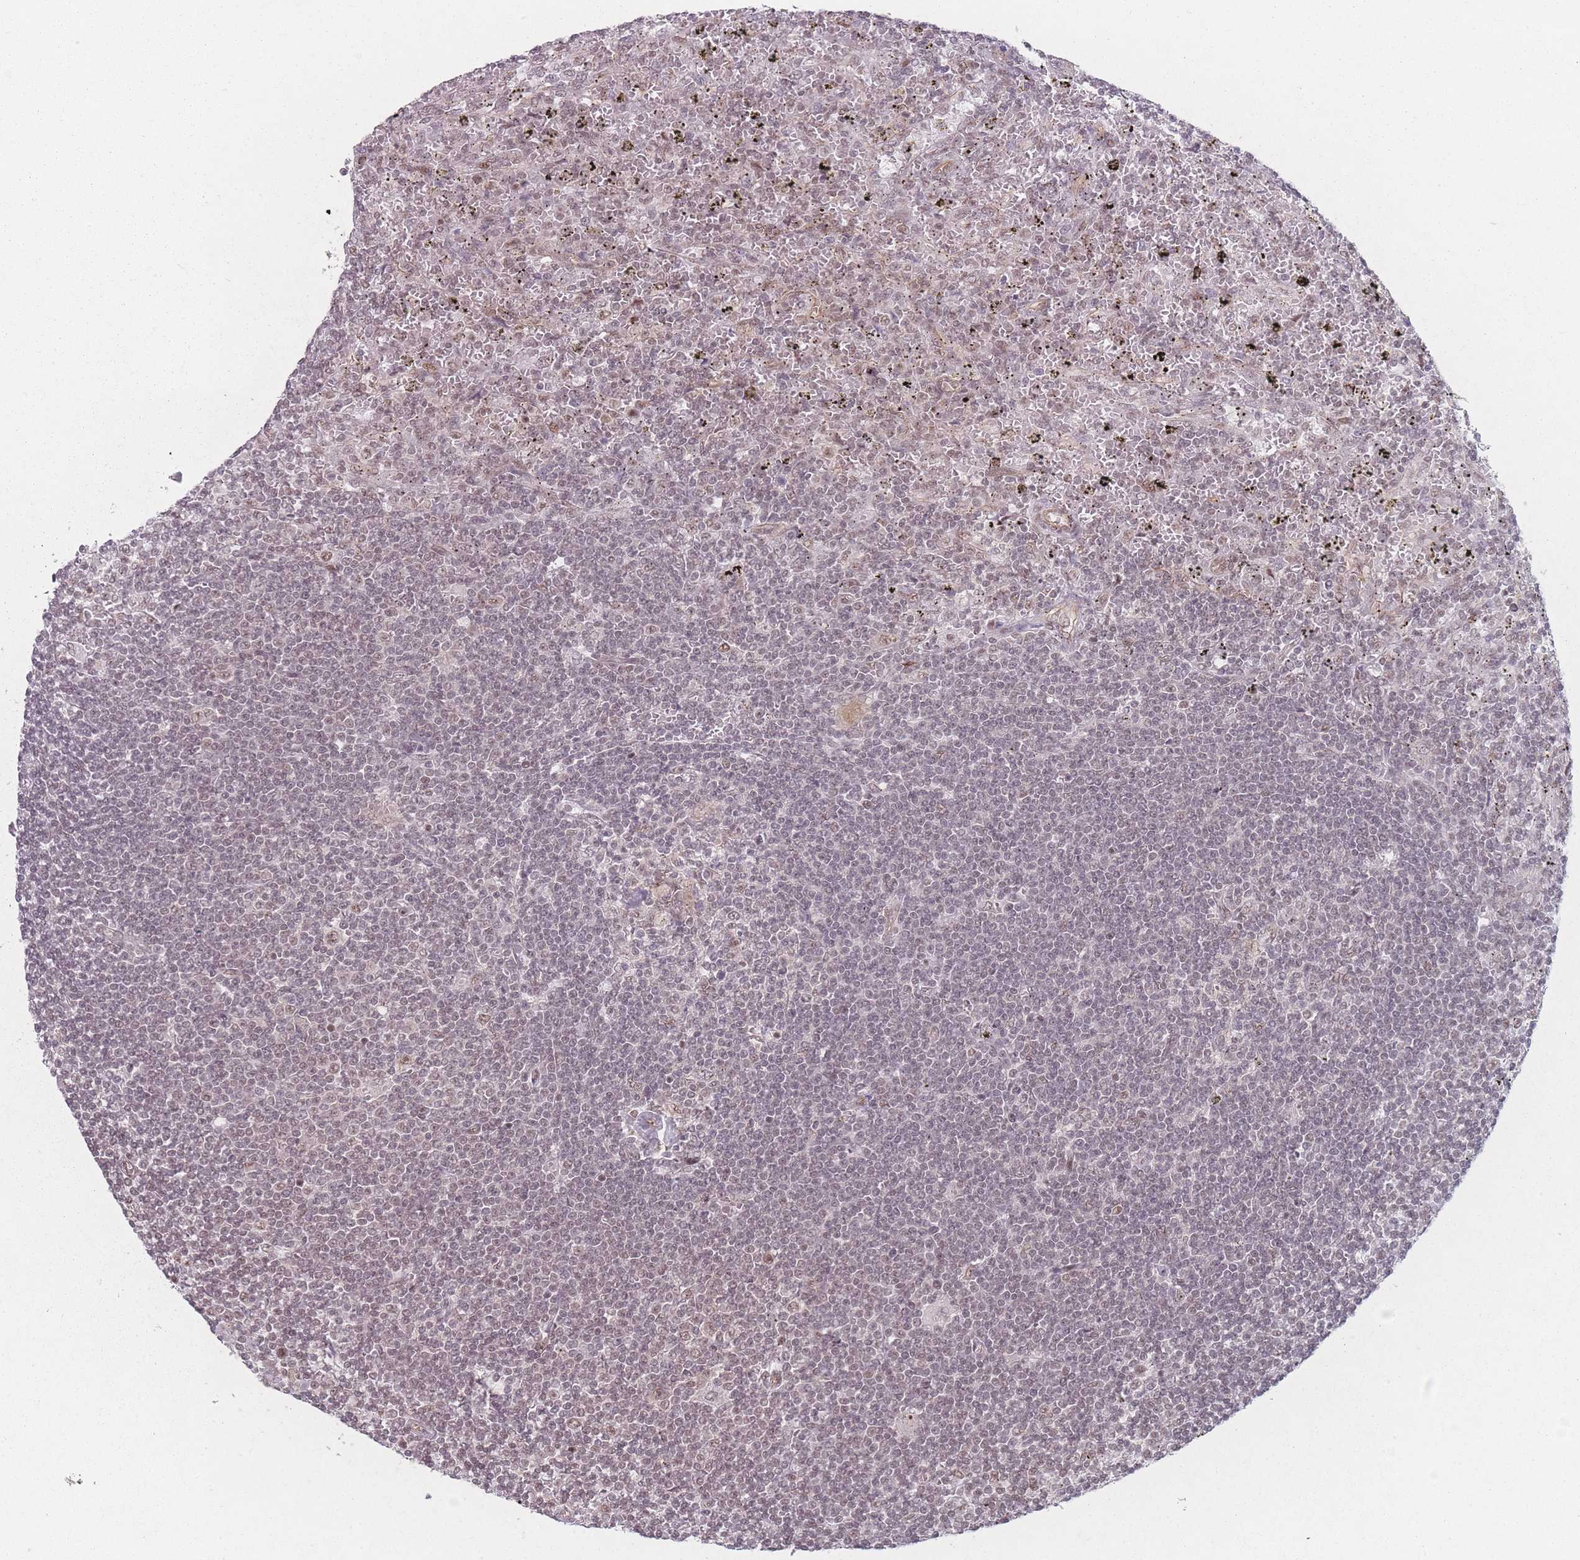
{"staining": {"intensity": "negative", "quantity": "none", "location": "none"}, "tissue": "lymphoma", "cell_type": "Tumor cells", "image_type": "cancer", "snomed": [{"axis": "morphology", "description": "Malignant lymphoma, non-Hodgkin's type, Low grade"}, {"axis": "topography", "description": "Spleen"}], "caption": "This image is of lymphoma stained with immunohistochemistry (IHC) to label a protein in brown with the nuclei are counter-stained blue. There is no staining in tumor cells.", "gene": "ZC3H14", "patient": {"sex": "male", "age": 76}}